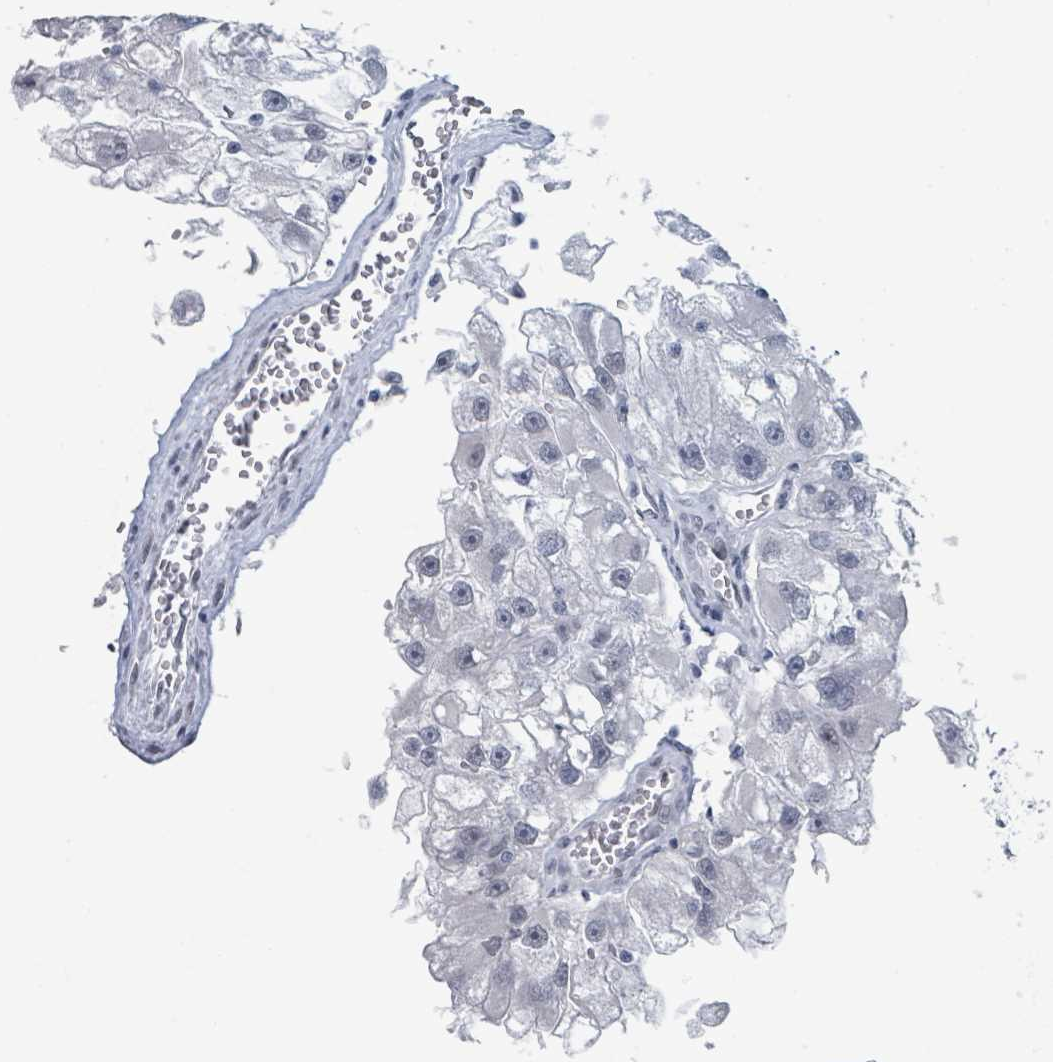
{"staining": {"intensity": "negative", "quantity": "none", "location": "none"}, "tissue": "renal cancer", "cell_type": "Tumor cells", "image_type": "cancer", "snomed": [{"axis": "morphology", "description": "Adenocarcinoma, NOS"}, {"axis": "topography", "description": "Kidney"}], "caption": "DAB (3,3'-diaminobenzidine) immunohistochemical staining of adenocarcinoma (renal) demonstrates no significant staining in tumor cells. (DAB (3,3'-diaminobenzidine) IHC with hematoxylin counter stain).", "gene": "EHMT2", "patient": {"sex": "male", "age": 63}}